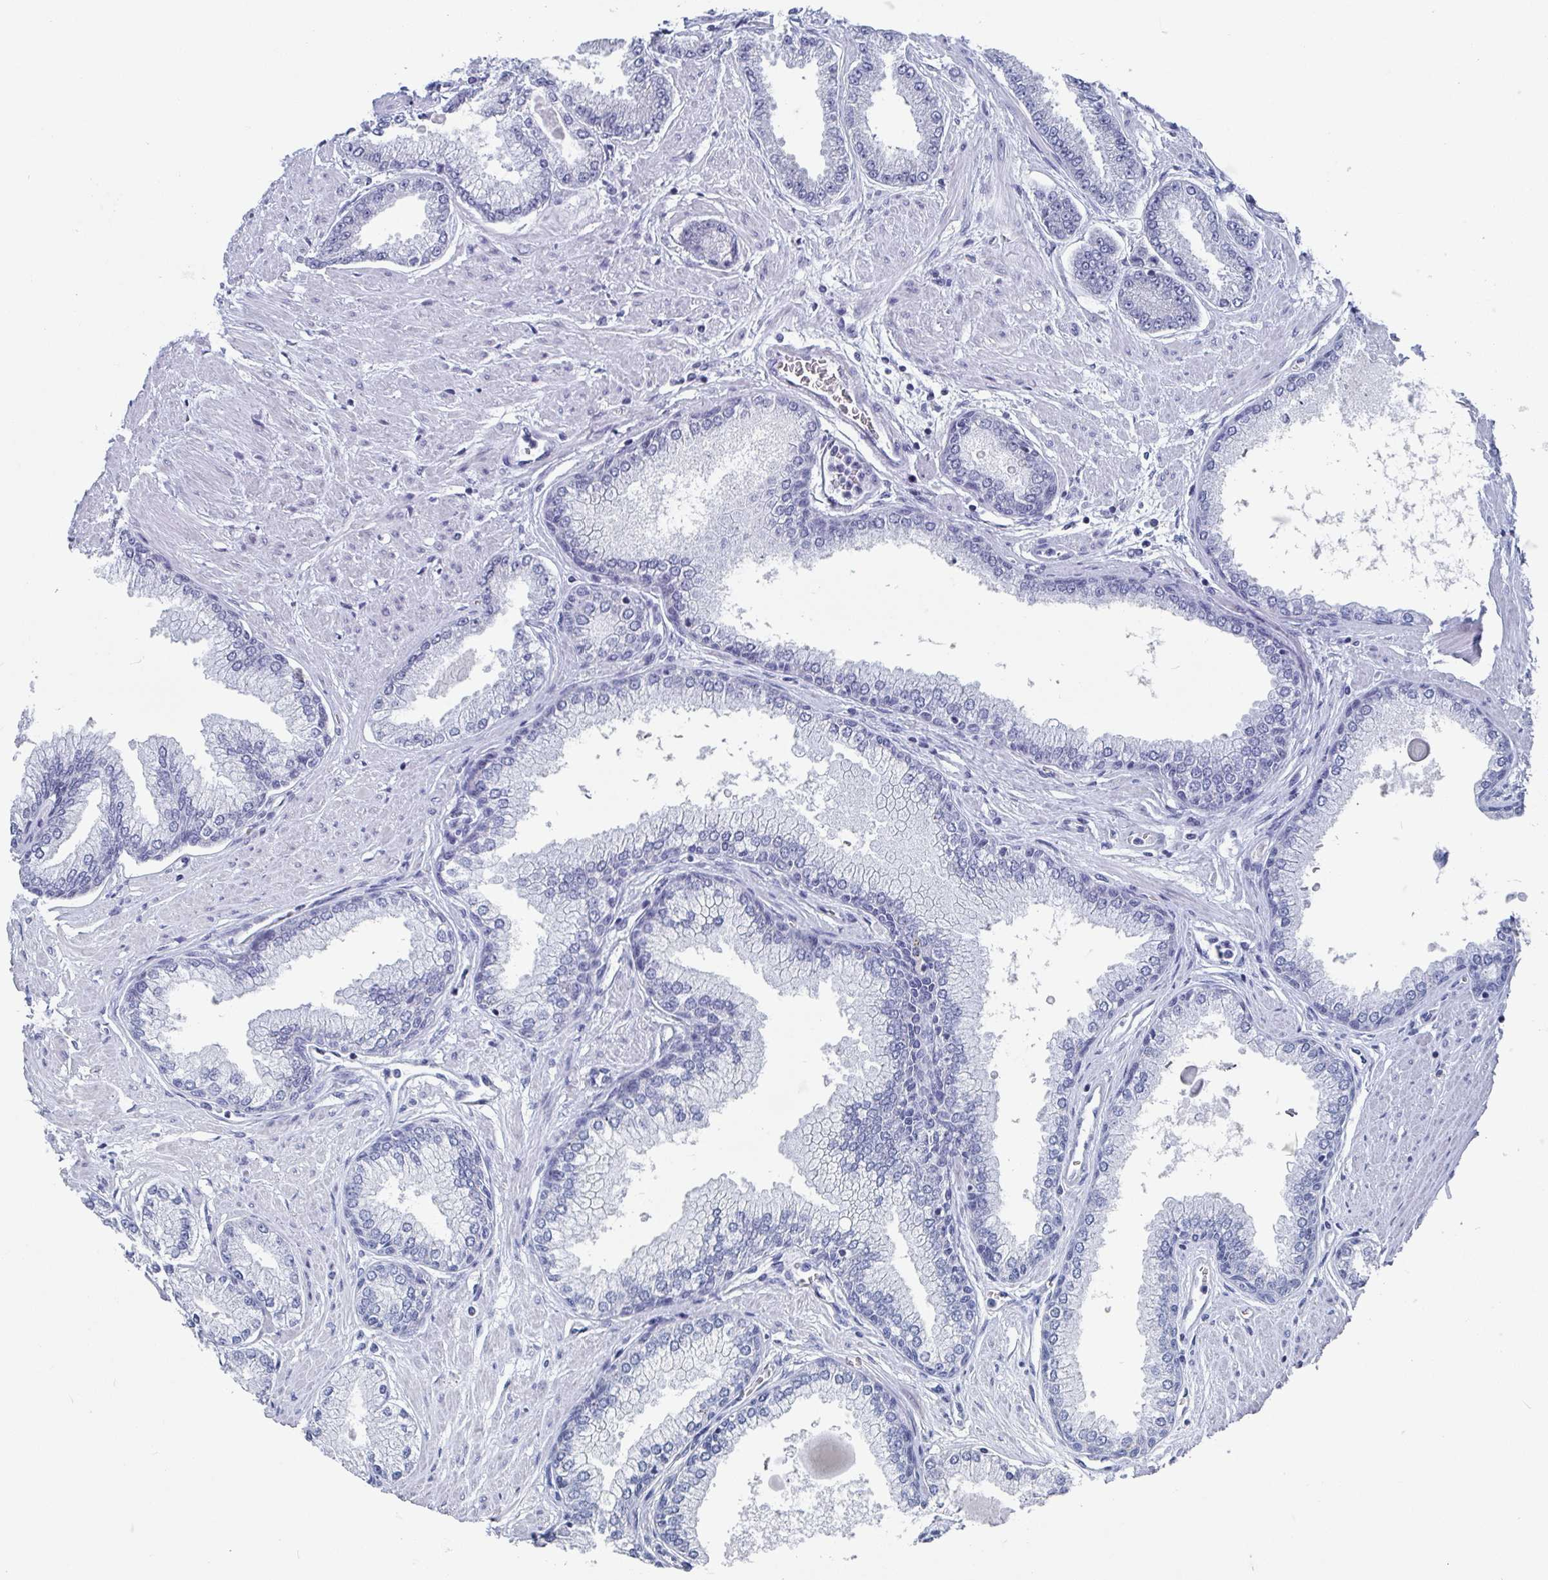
{"staining": {"intensity": "negative", "quantity": "none", "location": "none"}, "tissue": "prostate cancer", "cell_type": "Tumor cells", "image_type": "cancer", "snomed": [{"axis": "morphology", "description": "Adenocarcinoma, Low grade"}, {"axis": "topography", "description": "Prostate"}], "caption": "Adenocarcinoma (low-grade) (prostate) stained for a protein using immunohistochemistry shows no positivity tumor cells.", "gene": "CAMKV", "patient": {"sex": "male", "age": 67}}